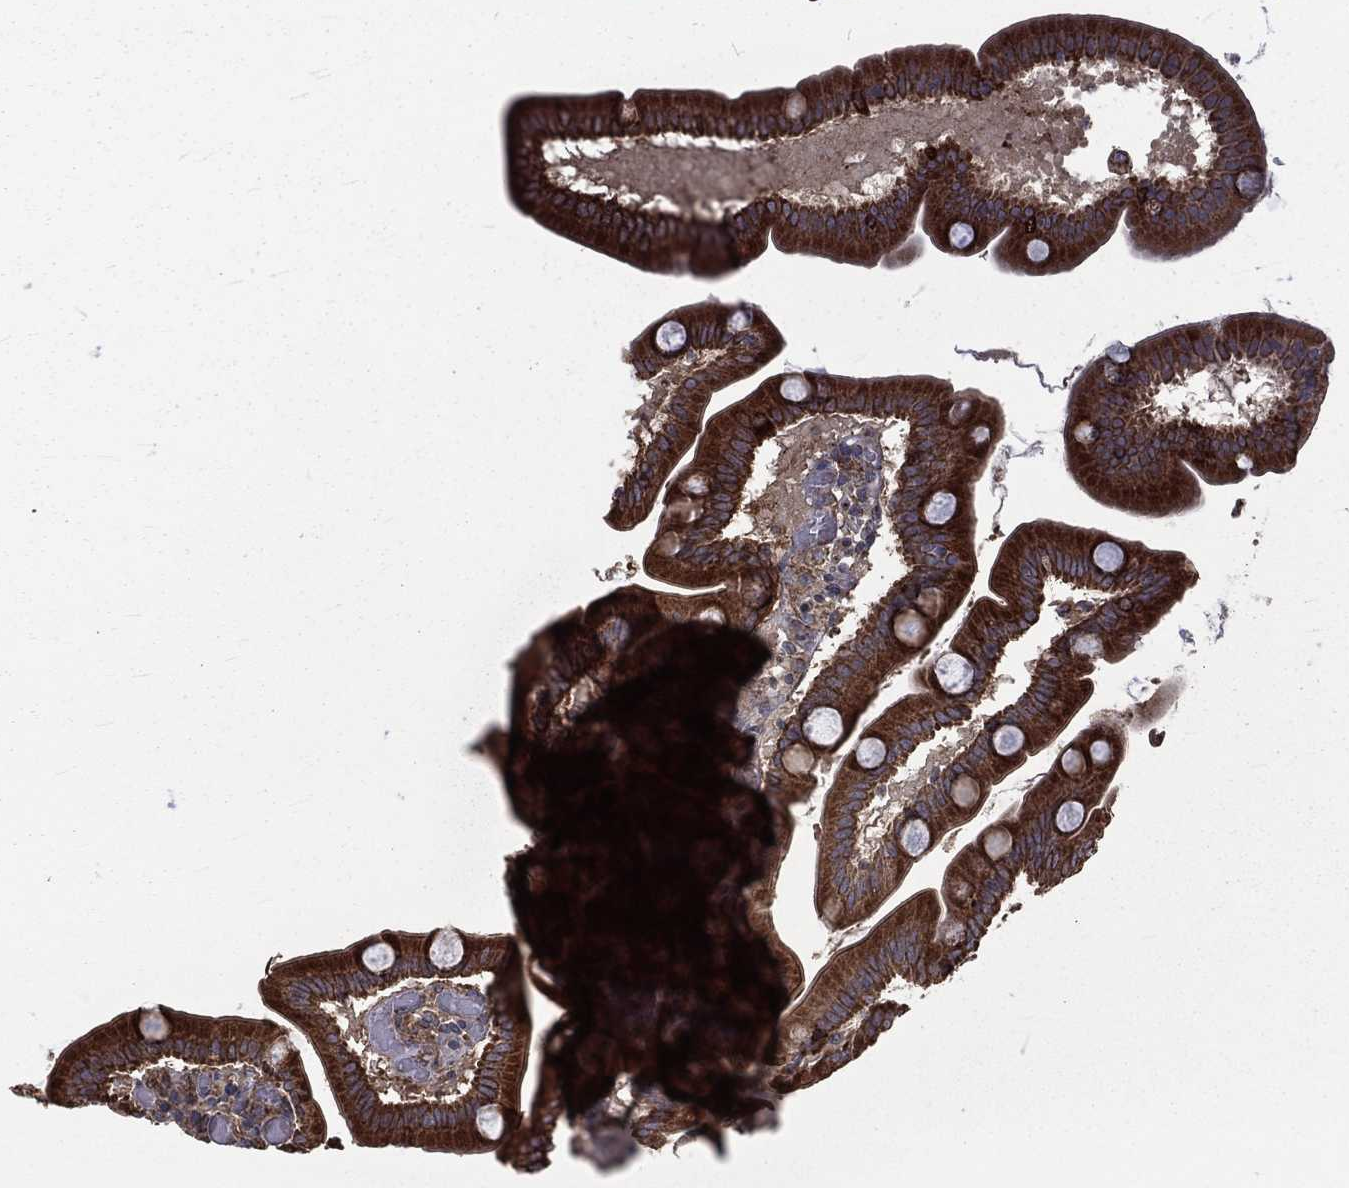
{"staining": {"intensity": "strong", "quantity": ">75%", "location": "cytoplasmic/membranous"}, "tissue": "duodenum", "cell_type": "Glandular cells", "image_type": "normal", "snomed": [{"axis": "morphology", "description": "Normal tissue, NOS"}, {"axis": "topography", "description": "Duodenum"}], "caption": "This micrograph demonstrates immunohistochemistry staining of unremarkable duodenum, with high strong cytoplasmic/membranous positivity in approximately >75% of glandular cells.", "gene": "OLFML1", "patient": {"sex": "male", "age": 59}}